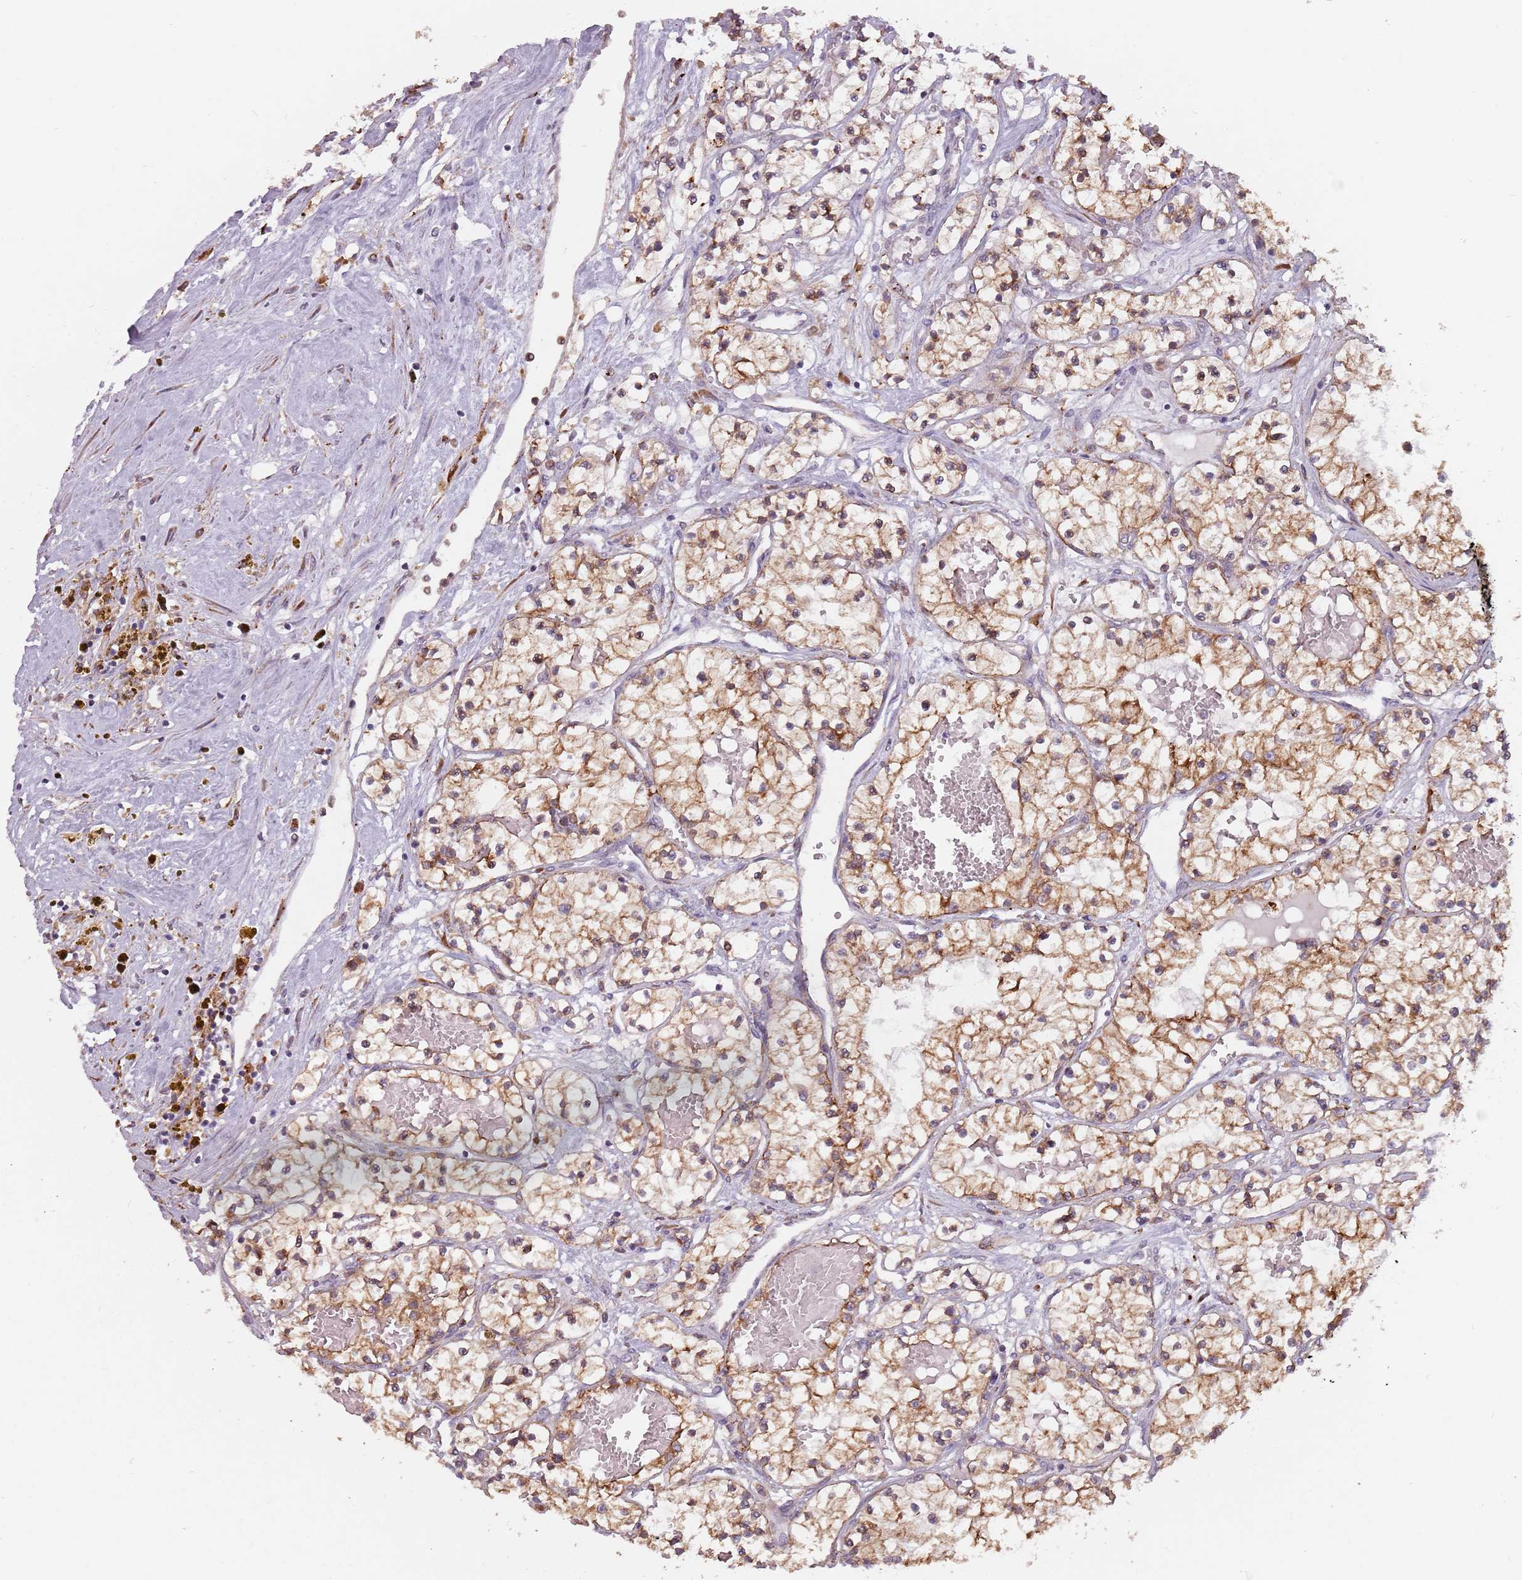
{"staining": {"intensity": "moderate", "quantity": ">75%", "location": "cytoplasmic/membranous"}, "tissue": "renal cancer", "cell_type": "Tumor cells", "image_type": "cancer", "snomed": [{"axis": "morphology", "description": "Normal tissue, NOS"}, {"axis": "morphology", "description": "Adenocarcinoma, NOS"}, {"axis": "topography", "description": "Kidney"}], "caption": "Immunohistochemical staining of renal cancer (adenocarcinoma) displays medium levels of moderate cytoplasmic/membranous expression in about >75% of tumor cells. (Brightfield microscopy of DAB IHC at high magnification).", "gene": "RPS9", "patient": {"sex": "male", "age": 68}}